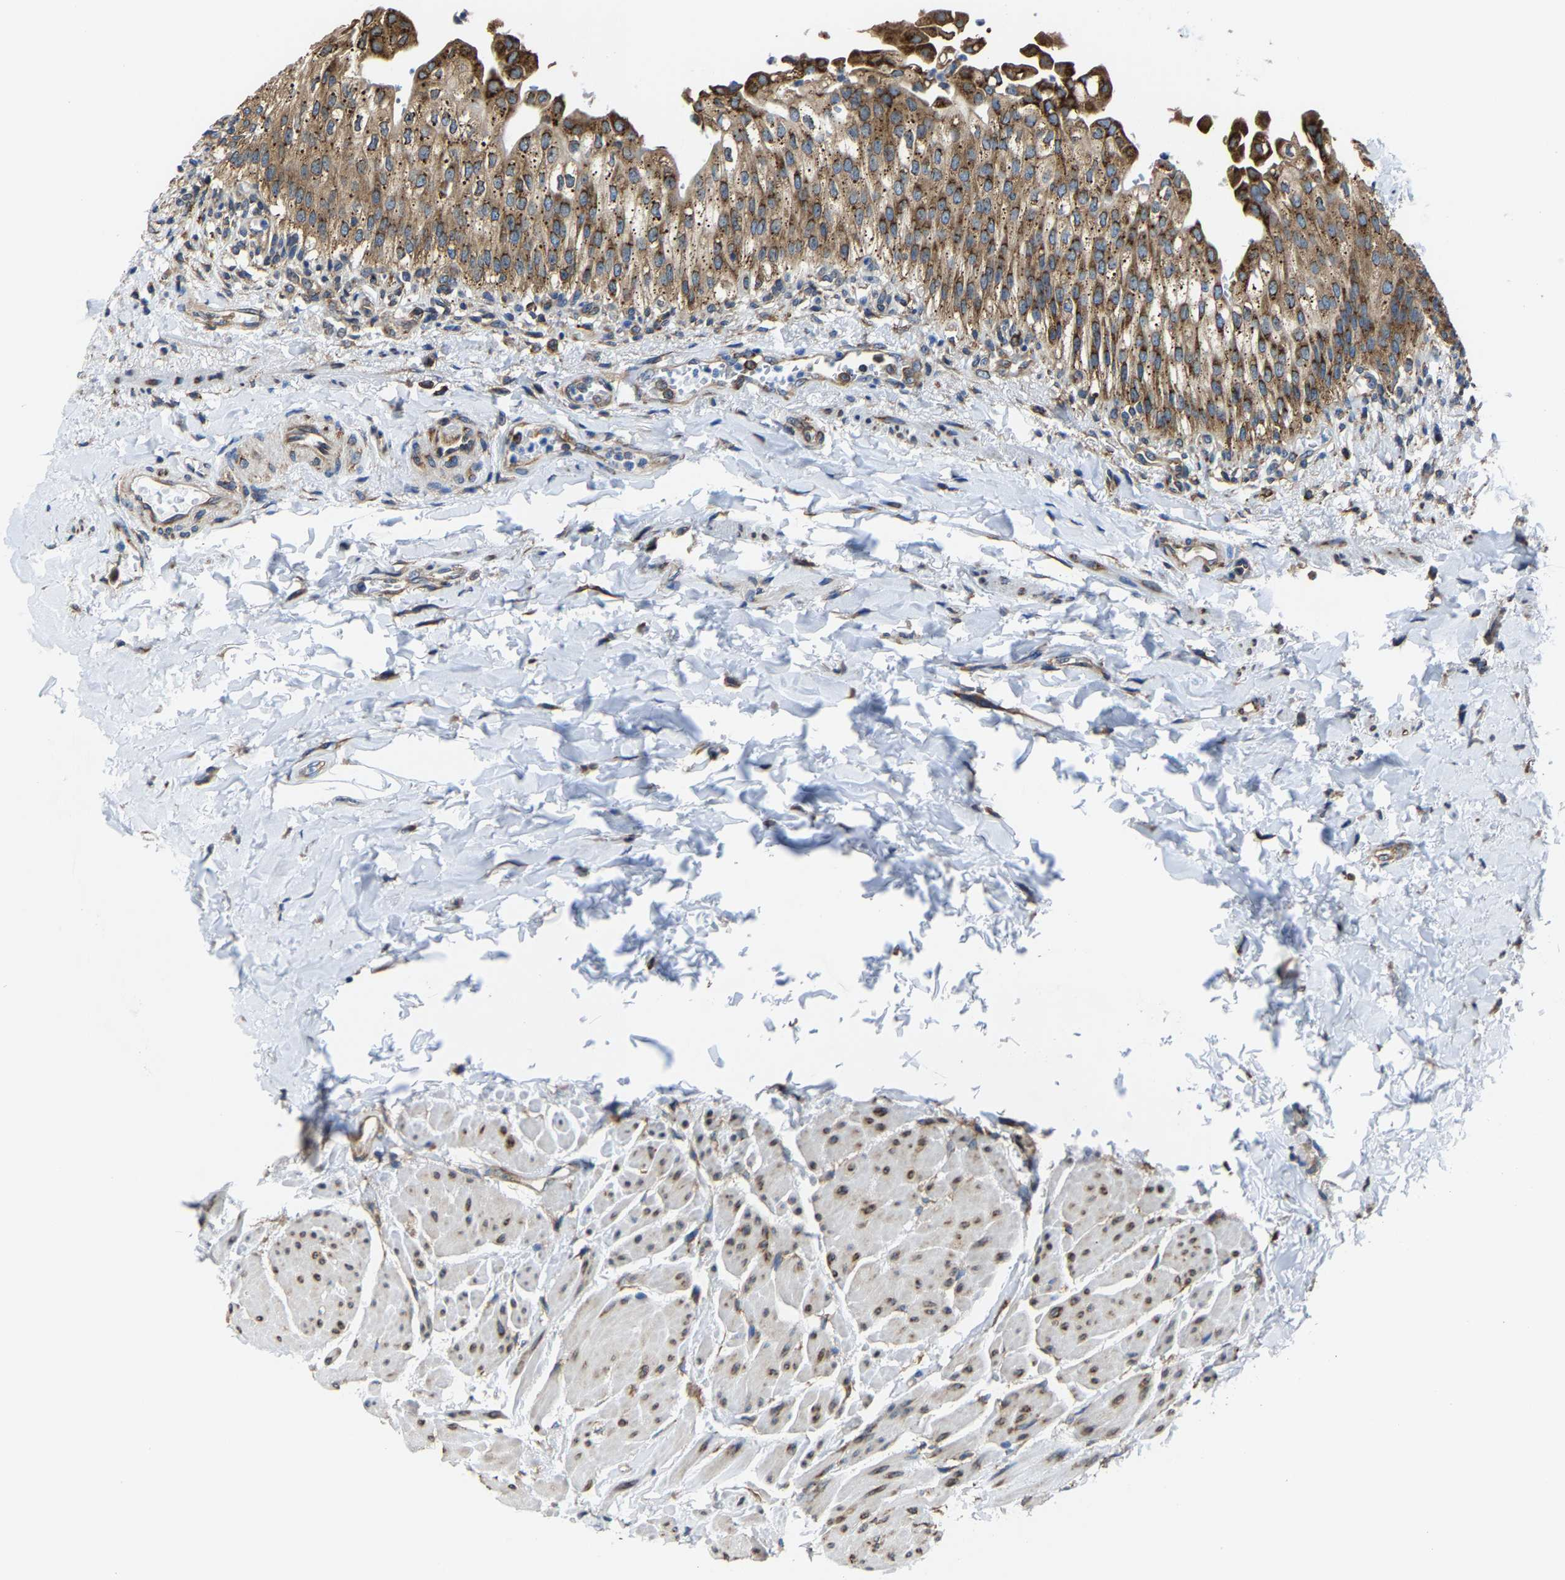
{"staining": {"intensity": "strong", "quantity": ">75%", "location": "cytoplasmic/membranous"}, "tissue": "urinary bladder", "cell_type": "Urothelial cells", "image_type": "normal", "snomed": [{"axis": "morphology", "description": "Normal tissue, NOS"}, {"axis": "topography", "description": "Urinary bladder"}], "caption": "A brown stain highlights strong cytoplasmic/membranous positivity of a protein in urothelial cells of benign human urinary bladder.", "gene": "G3BP2", "patient": {"sex": "female", "age": 60}}